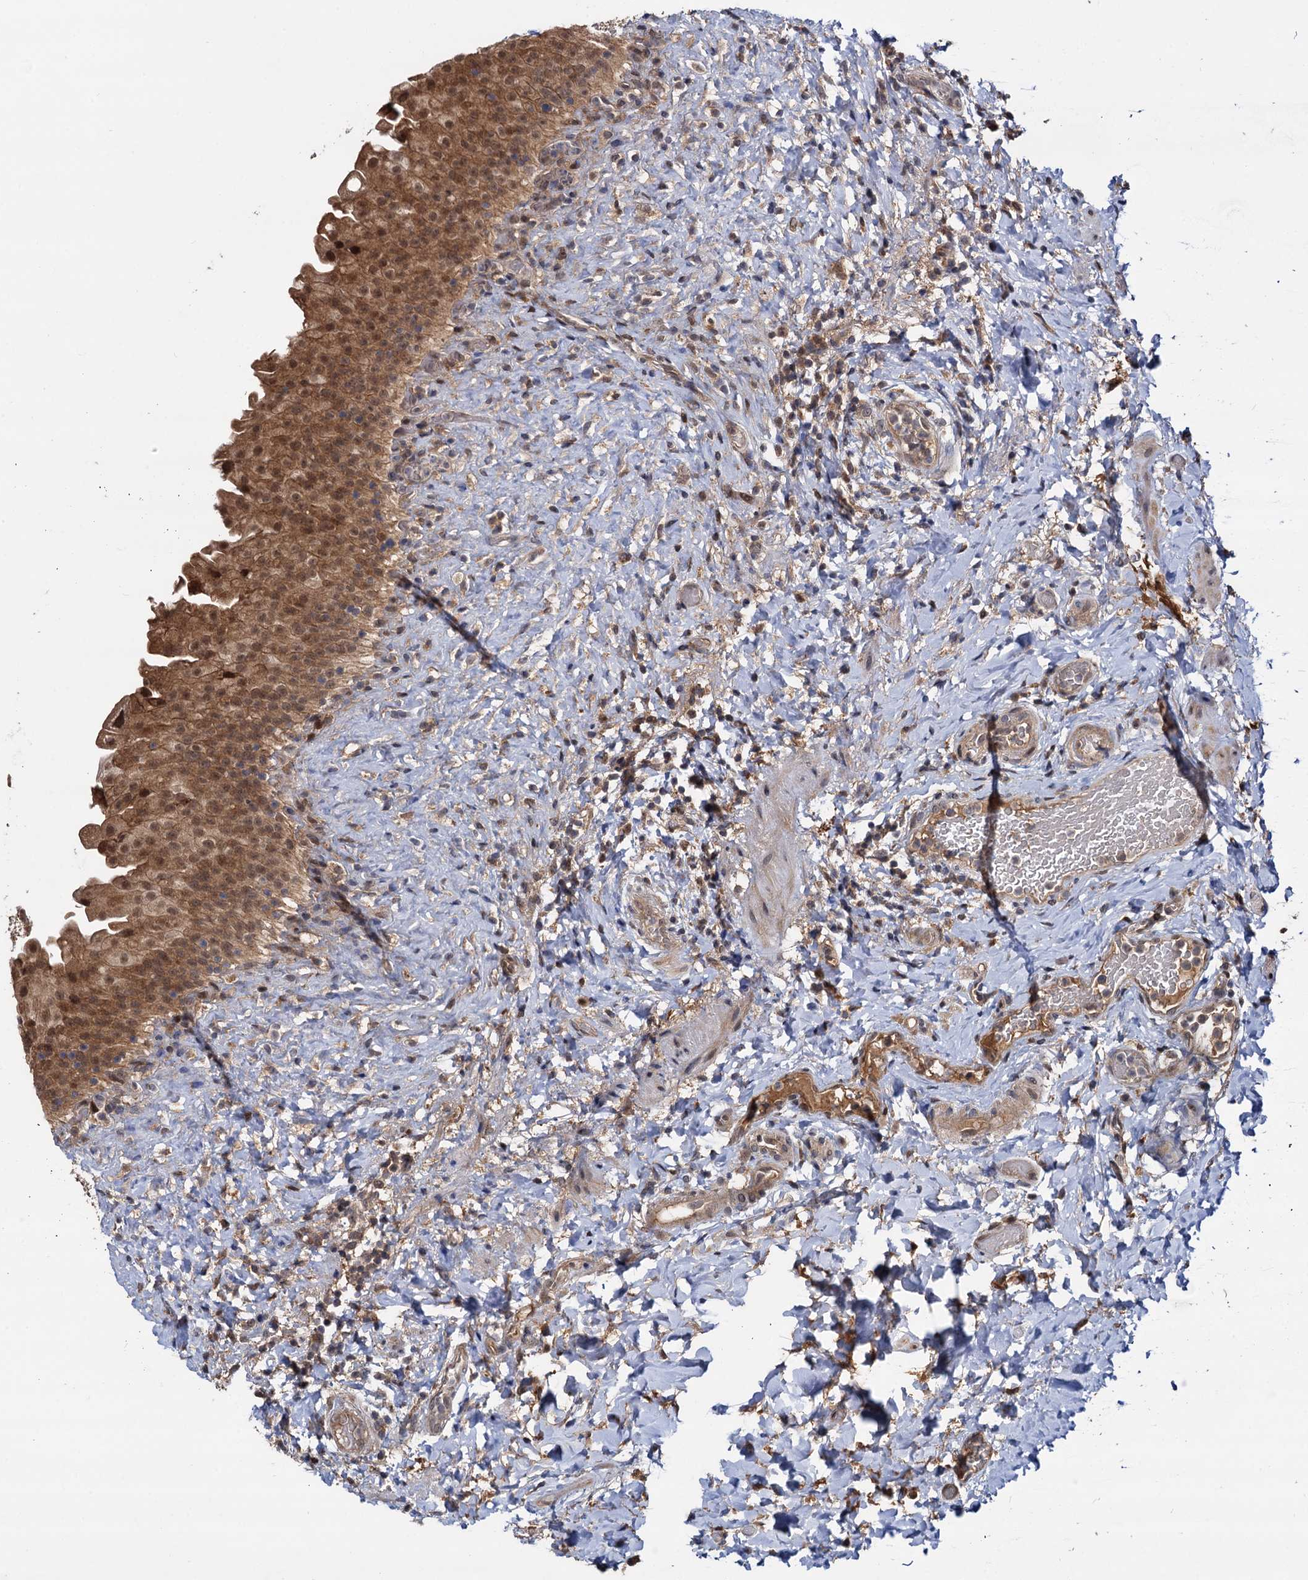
{"staining": {"intensity": "moderate", "quantity": ">75%", "location": "cytoplasmic/membranous,nuclear"}, "tissue": "urinary bladder", "cell_type": "Urothelial cells", "image_type": "normal", "snomed": [{"axis": "morphology", "description": "Normal tissue, NOS"}, {"axis": "topography", "description": "Urinary bladder"}], "caption": "Immunohistochemical staining of normal human urinary bladder exhibits >75% levels of moderate cytoplasmic/membranous,nuclear protein expression in about >75% of urothelial cells.", "gene": "SELENOP", "patient": {"sex": "female", "age": 27}}